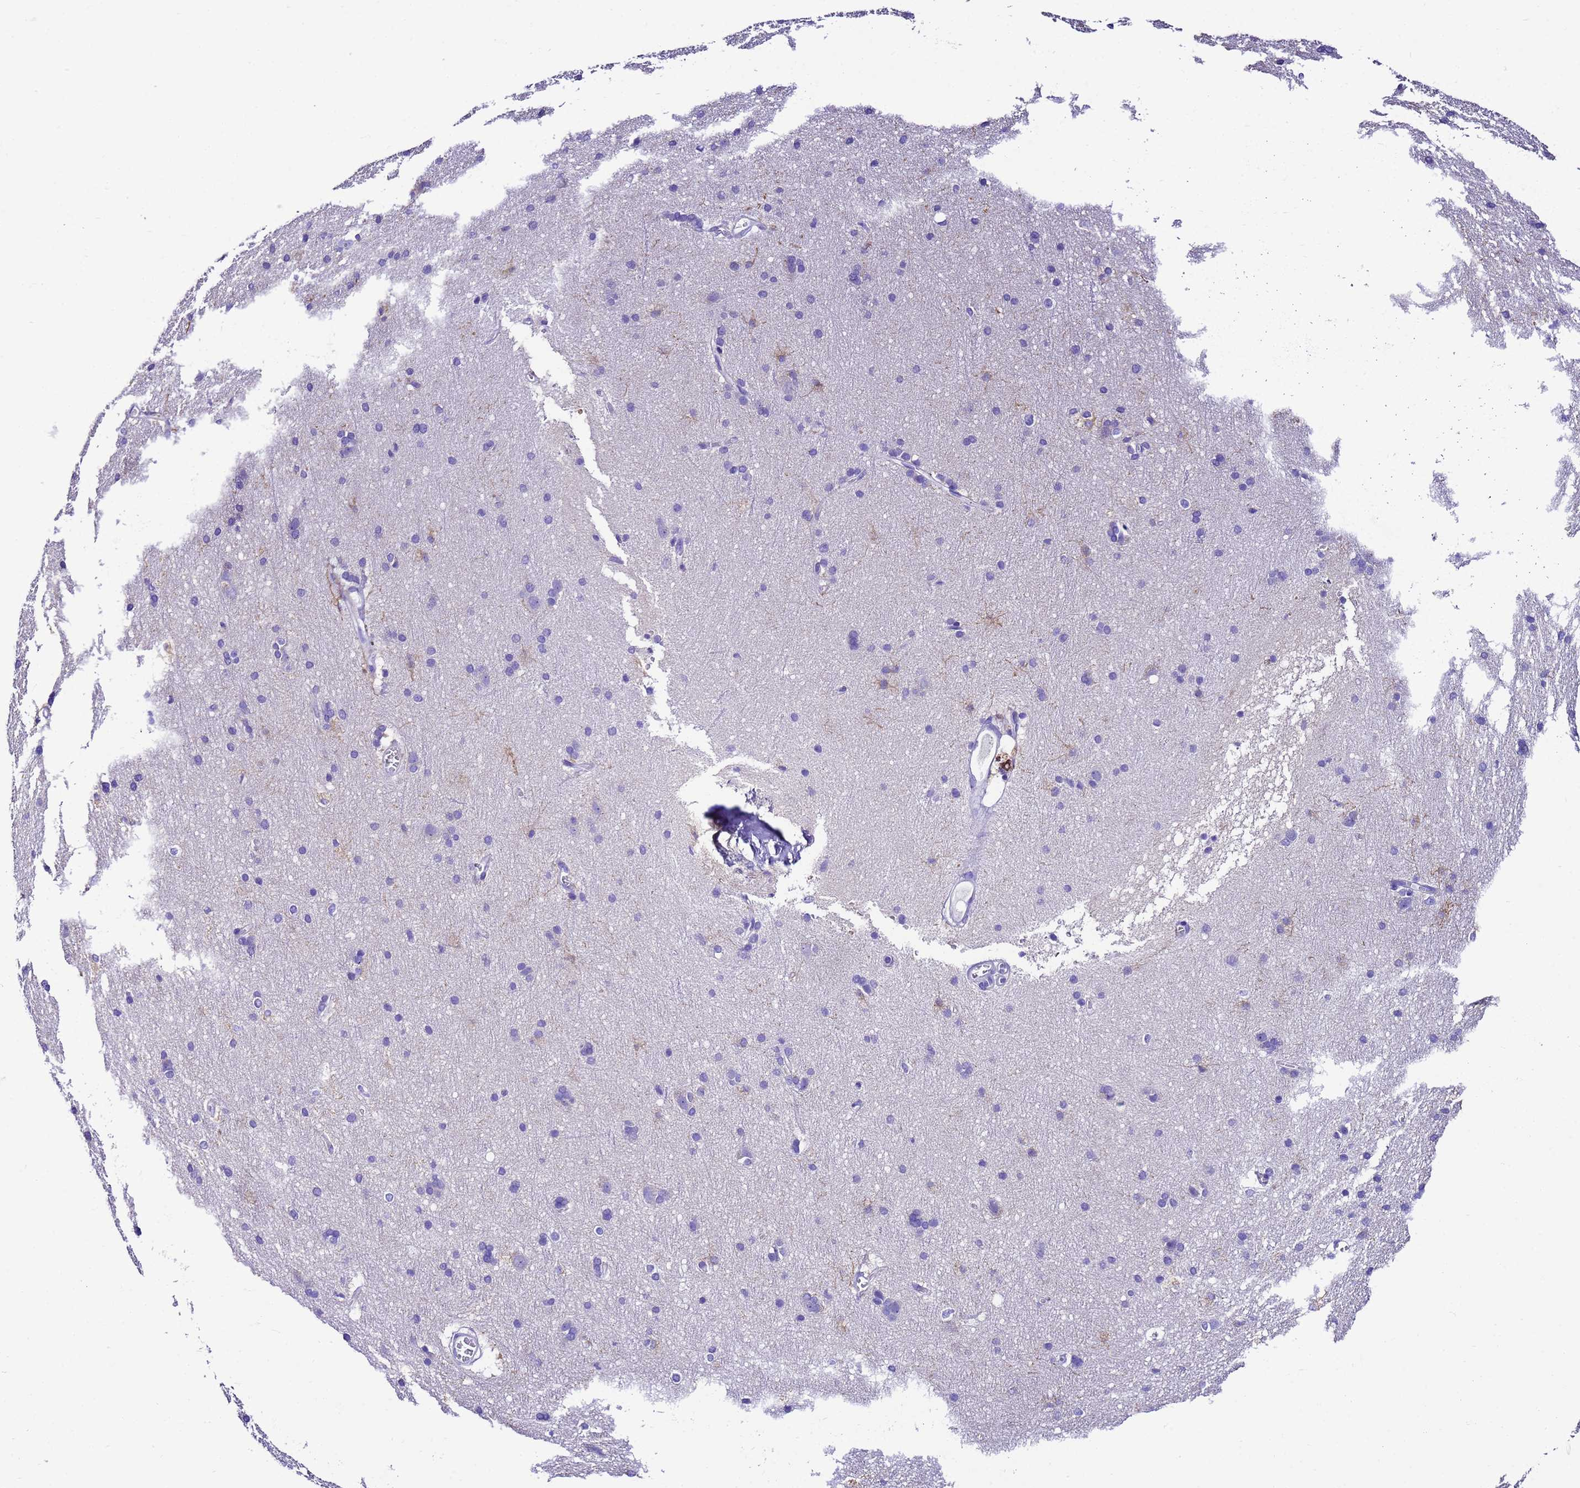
{"staining": {"intensity": "negative", "quantity": "none", "location": "none"}, "tissue": "cerebral cortex", "cell_type": "Endothelial cells", "image_type": "normal", "snomed": [{"axis": "morphology", "description": "Normal tissue, NOS"}, {"axis": "topography", "description": "Cerebral cortex"}], "caption": "Protein analysis of unremarkable cerebral cortex demonstrates no significant expression in endothelial cells.", "gene": "UGT2A1", "patient": {"sex": "male", "age": 54}}